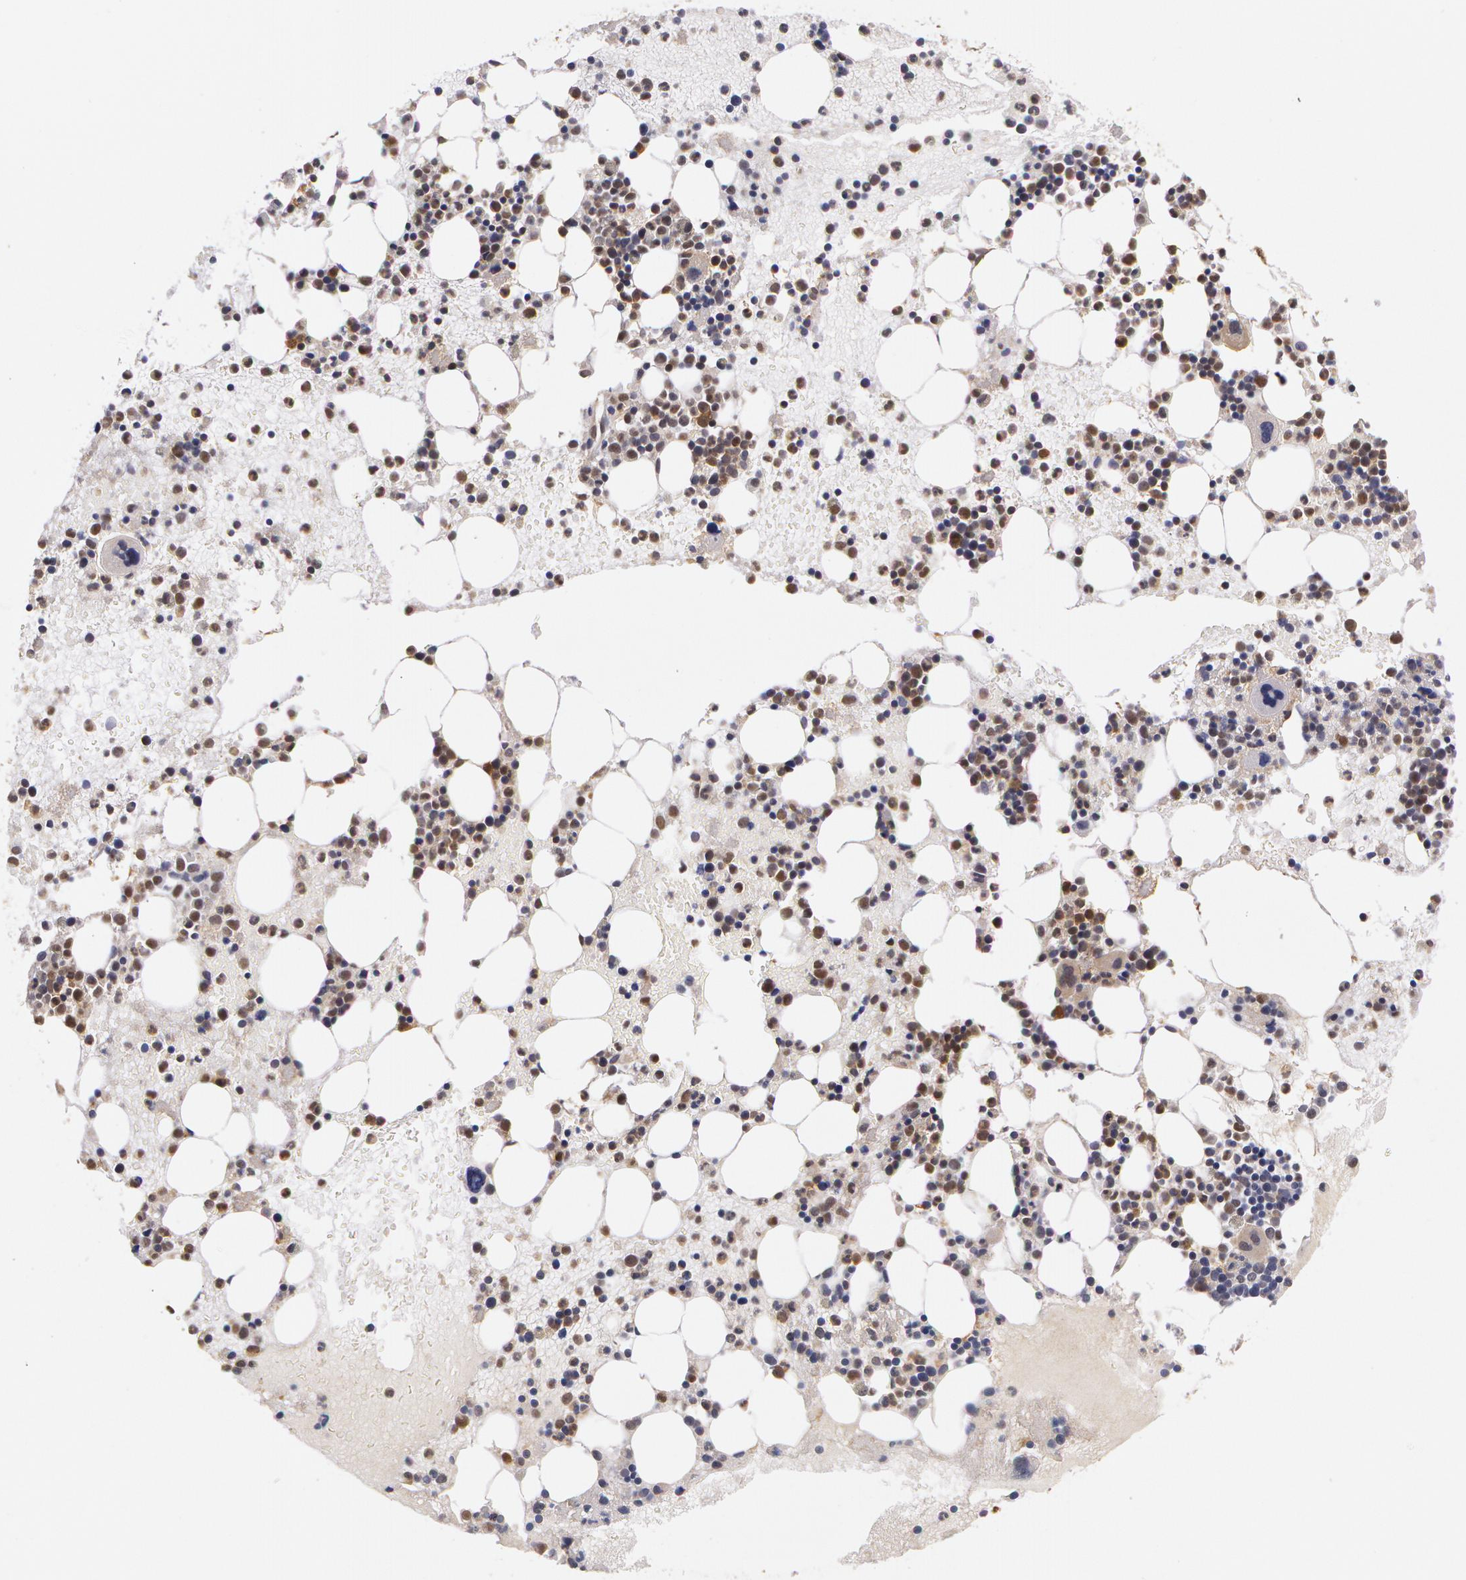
{"staining": {"intensity": "moderate", "quantity": "<25%", "location": "cytoplasmic/membranous,nuclear"}, "tissue": "bone marrow", "cell_type": "Hematopoietic cells", "image_type": "normal", "snomed": [{"axis": "morphology", "description": "Normal tissue, NOS"}, {"axis": "topography", "description": "Bone marrow"}], "caption": "Hematopoietic cells exhibit low levels of moderate cytoplasmic/membranous,nuclear expression in about <25% of cells in unremarkable bone marrow. Using DAB (3,3'-diaminobenzidine) (brown) and hematoxylin (blue) stains, captured at high magnification using brightfield microscopy.", "gene": "AHSA1", "patient": {"sex": "male", "age": 15}}